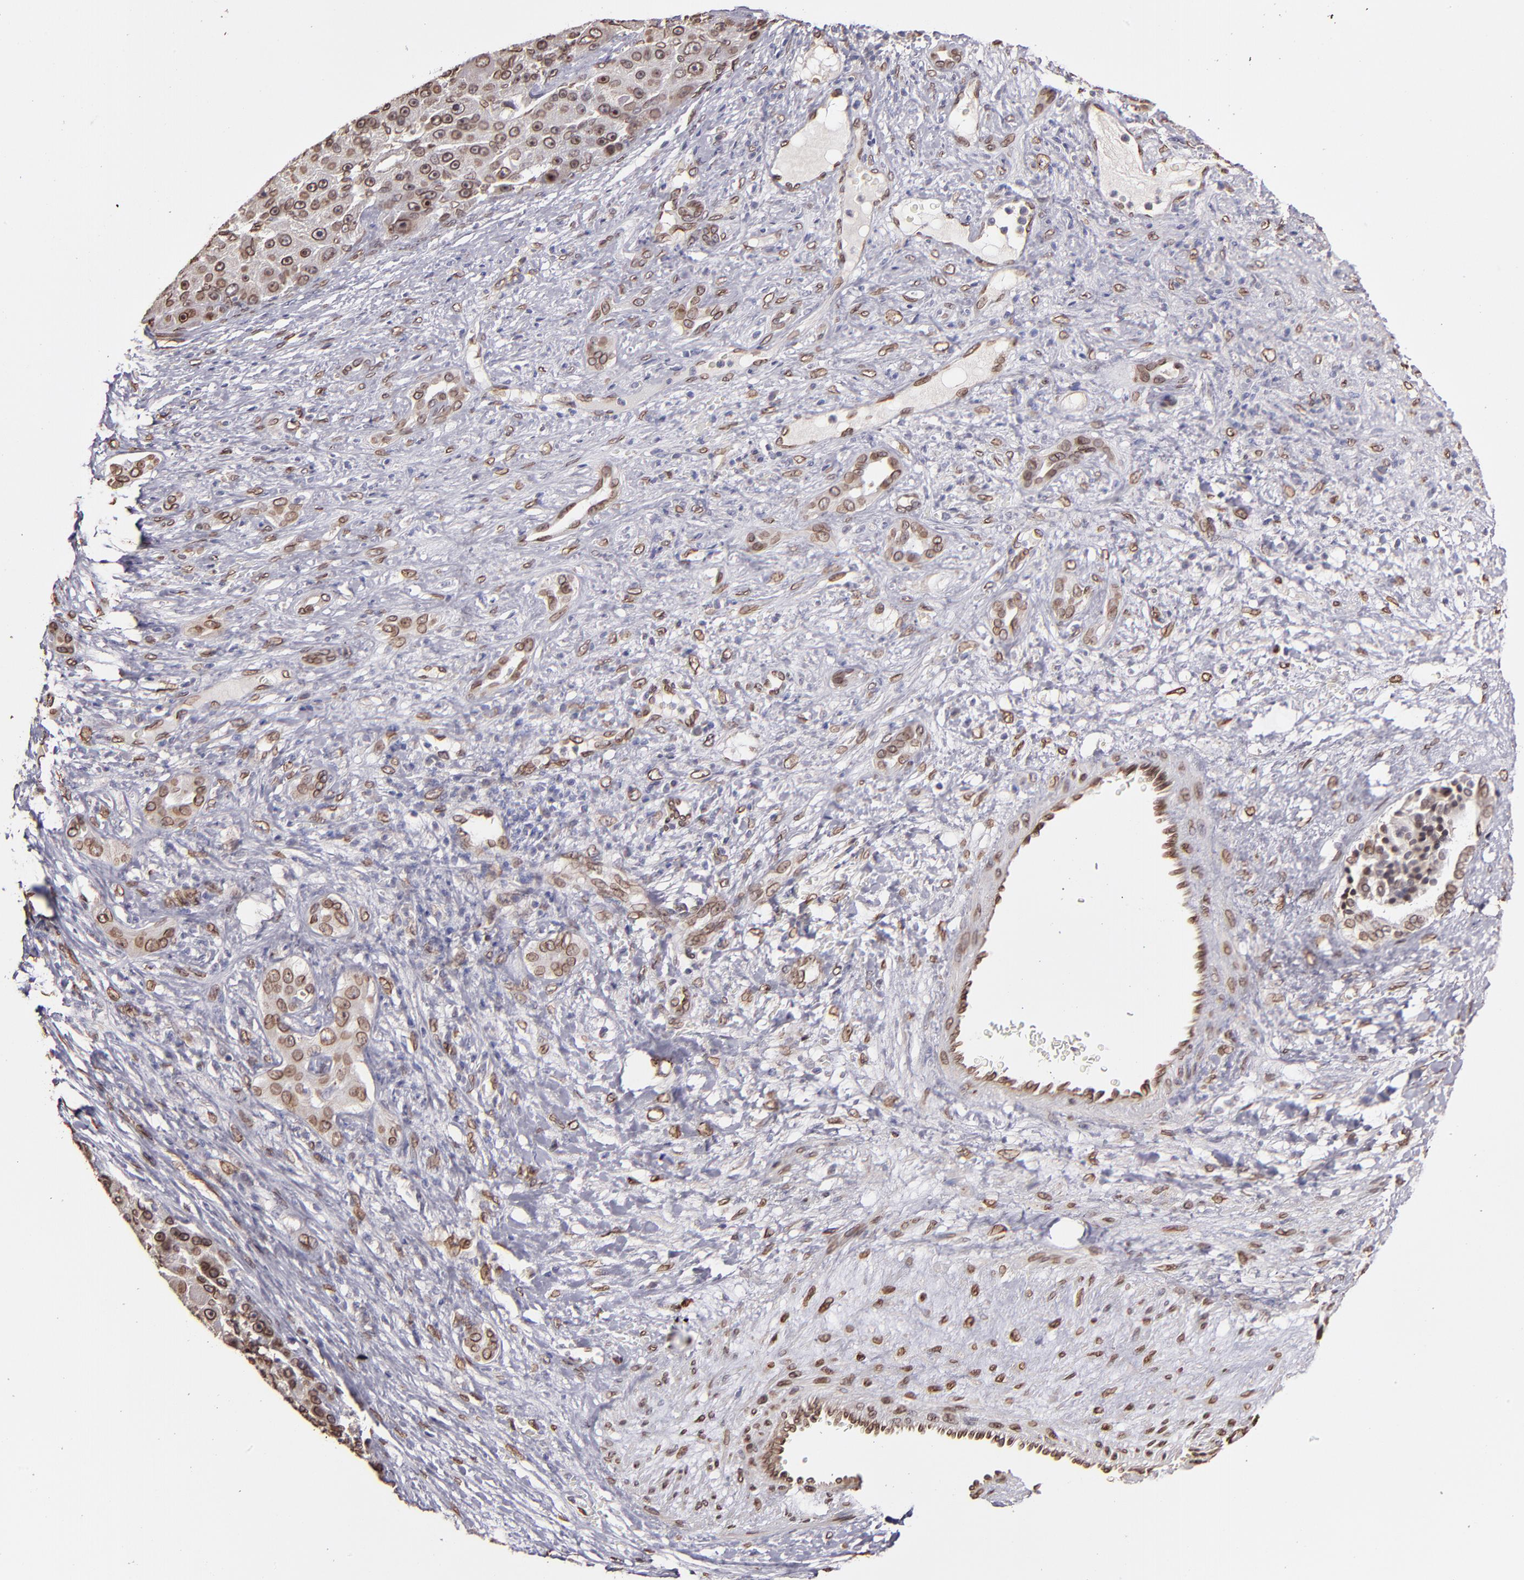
{"staining": {"intensity": "moderate", "quantity": ">75%", "location": "cytoplasmic/membranous,nuclear"}, "tissue": "liver cancer", "cell_type": "Tumor cells", "image_type": "cancer", "snomed": [{"axis": "morphology", "description": "Carcinoma, Hepatocellular, NOS"}, {"axis": "topography", "description": "Liver"}], "caption": "IHC image of neoplastic tissue: liver hepatocellular carcinoma stained using IHC shows medium levels of moderate protein expression localized specifically in the cytoplasmic/membranous and nuclear of tumor cells, appearing as a cytoplasmic/membranous and nuclear brown color.", "gene": "PUM3", "patient": {"sex": "male", "age": 76}}